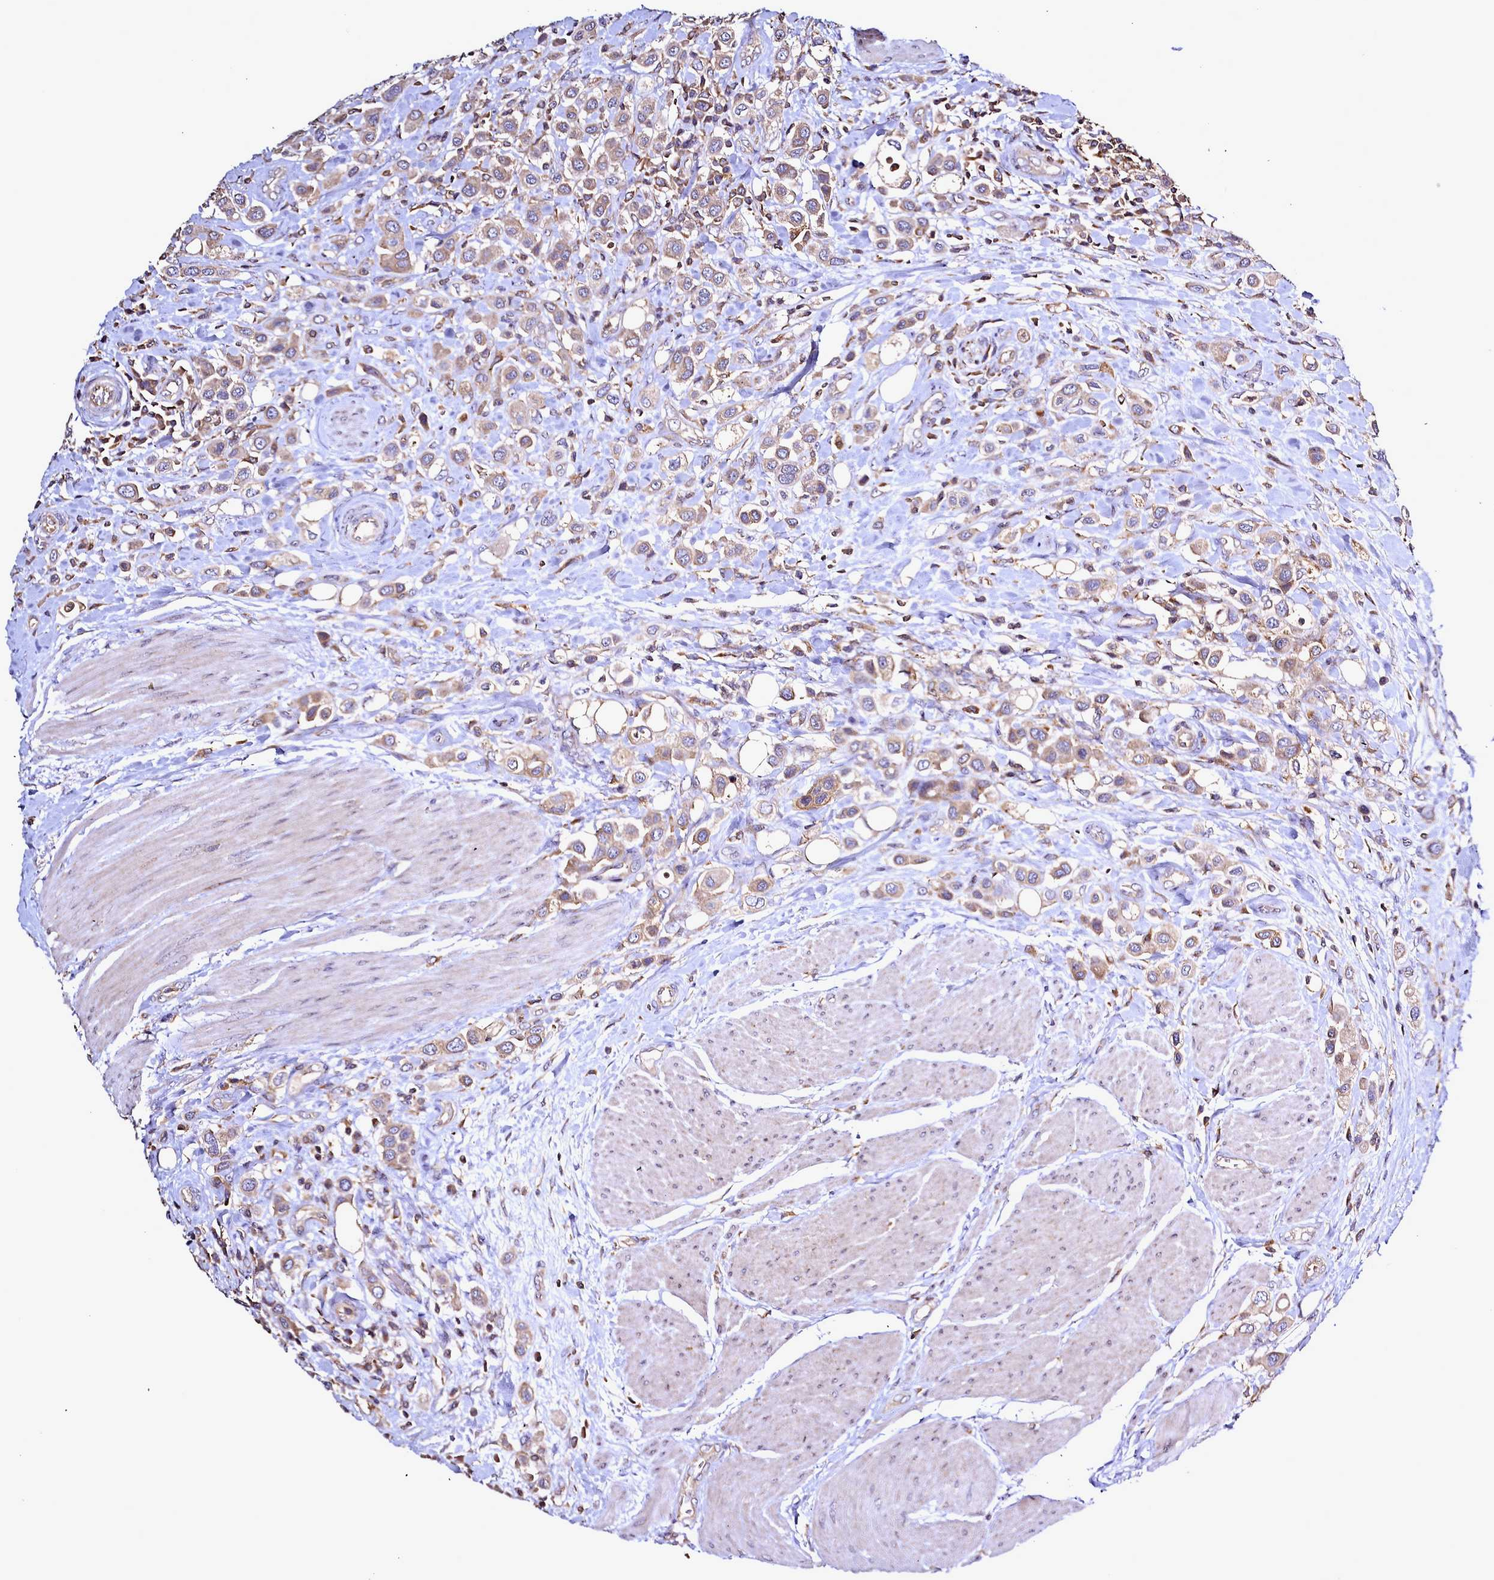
{"staining": {"intensity": "weak", "quantity": ">75%", "location": "cytoplasmic/membranous"}, "tissue": "urothelial cancer", "cell_type": "Tumor cells", "image_type": "cancer", "snomed": [{"axis": "morphology", "description": "Urothelial carcinoma, High grade"}, {"axis": "topography", "description": "Urinary bladder"}], "caption": "The immunohistochemical stain highlights weak cytoplasmic/membranous positivity in tumor cells of urothelial cancer tissue. (Stains: DAB (3,3'-diaminobenzidine) in brown, nuclei in blue, Microscopy: brightfield microscopy at high magnification).", "gene": "NCKAP1L", "patient": {"sex": "male", "age": 50}}